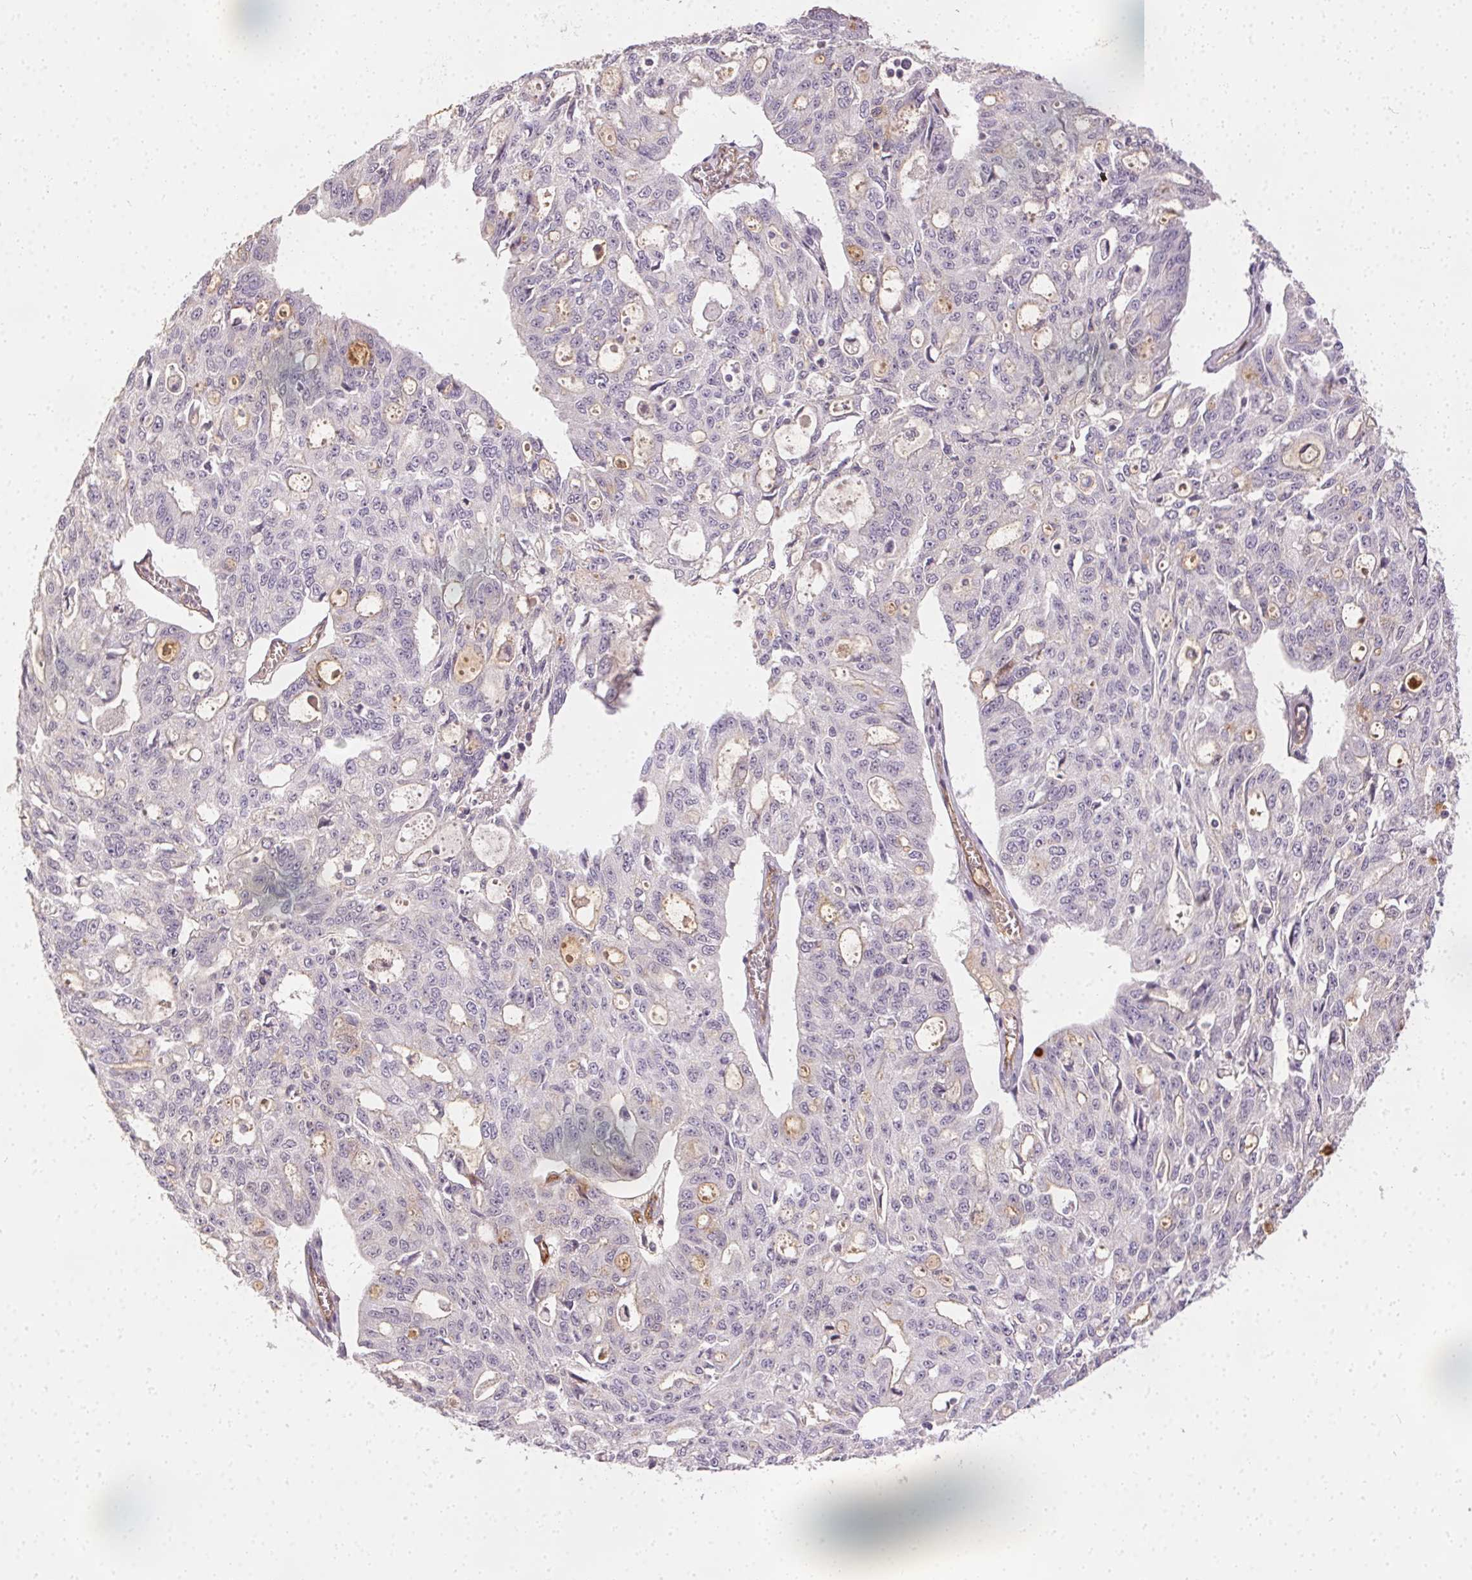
{"staining": {"intensity": "negative", "quantity": "none", "location": "none"}, "tissue": "ovarian cancer", "cell_type": "Tumor cells", "image_type": "cancer", "snomed": [{"axis": "morphology", "description": "Carcinoma, endometroid"}, {"axis": "topography", "description": "Ovary"}], "caption": "Immunohistochemistry micrograph of endometroid carcinoma (ovarian) stained for a protein (brown), which exhibits no expression in tumor cells.", "gene": "PODXL", "patient": {"sex": "female", "age": 65}}